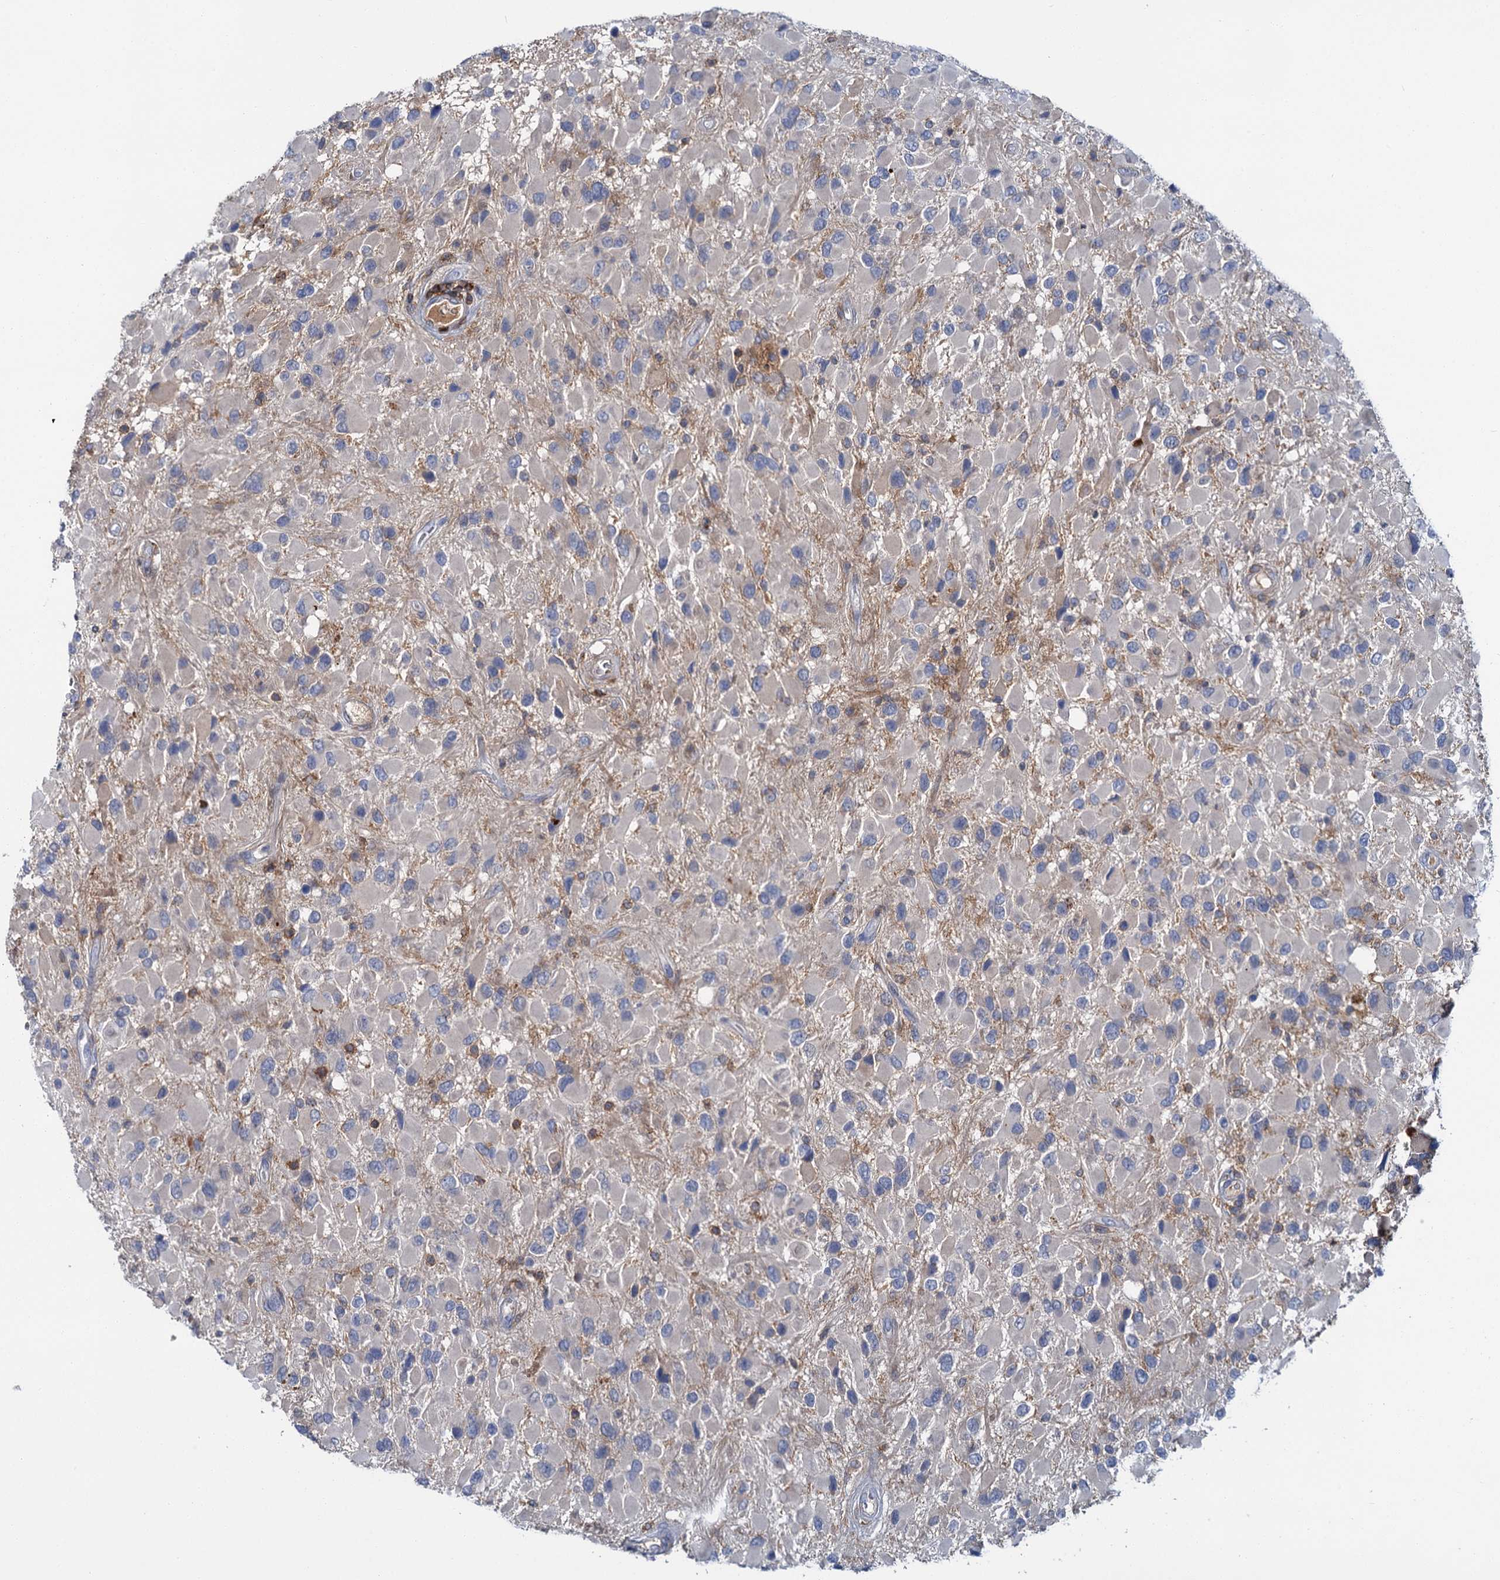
{"staining": {"intensity": "negative", "quantity": "none", "location": "none"}, "tissue": "glioma", "cell_type": "Tumor cells", "image_type": "cancer", "snomed": [{"axis": "morphology", "description": "Glioma, malignant, High grade"}, {"axis": "topography", "description": "Brain"}], "caption": "DAB immunohistochemical staining of human malignant glioma (high-grade) displays no significant positivity in tumor cells.", "gene": "FGFR2", "patient": {"sex": "male", "age": 53}}